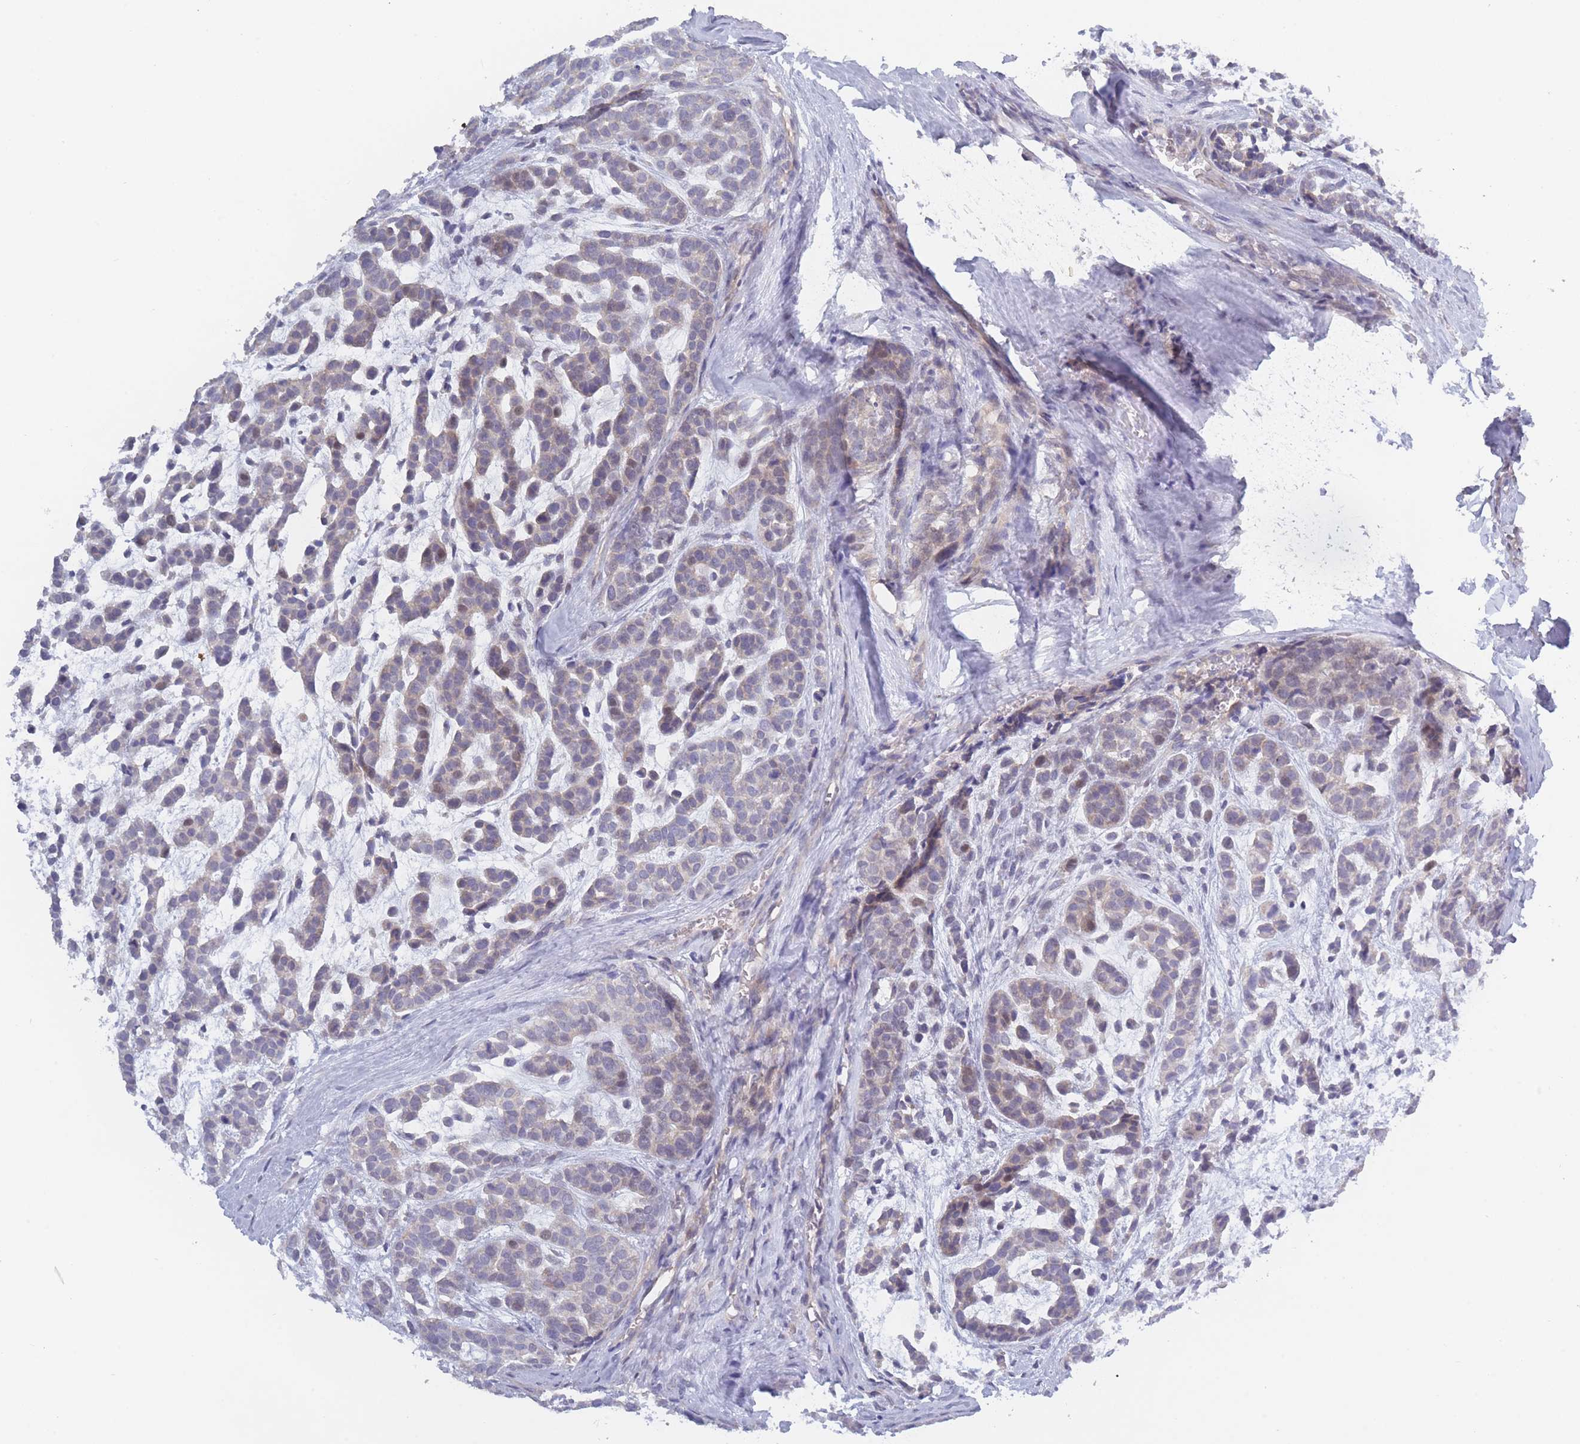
{"staining": {"intensity": "weak", "quantity": "25%-75%", "location": "cytoplasmic/membranous"}, "tissue": "head and neck cancer", "cell_type": "Tumor cells", "image_type": "cancer", "snomed": [{"axis": "morphology", "description": "Adenocarcinoma, NOS"}, {"axis": "morphology", "description": "Adenoma, NOS"}, {"axis": "topography", "description": "Head-Neck"}], "caption": "Immunohistochemical staining of human adenoma (head and neck) demonstrates low levels of weak cytoplasmic/membranous protein expression in approximately 25%-75% of tumor cells.", "gene": "FAM227B", "patient": {"sex": "female", "age": 55}}